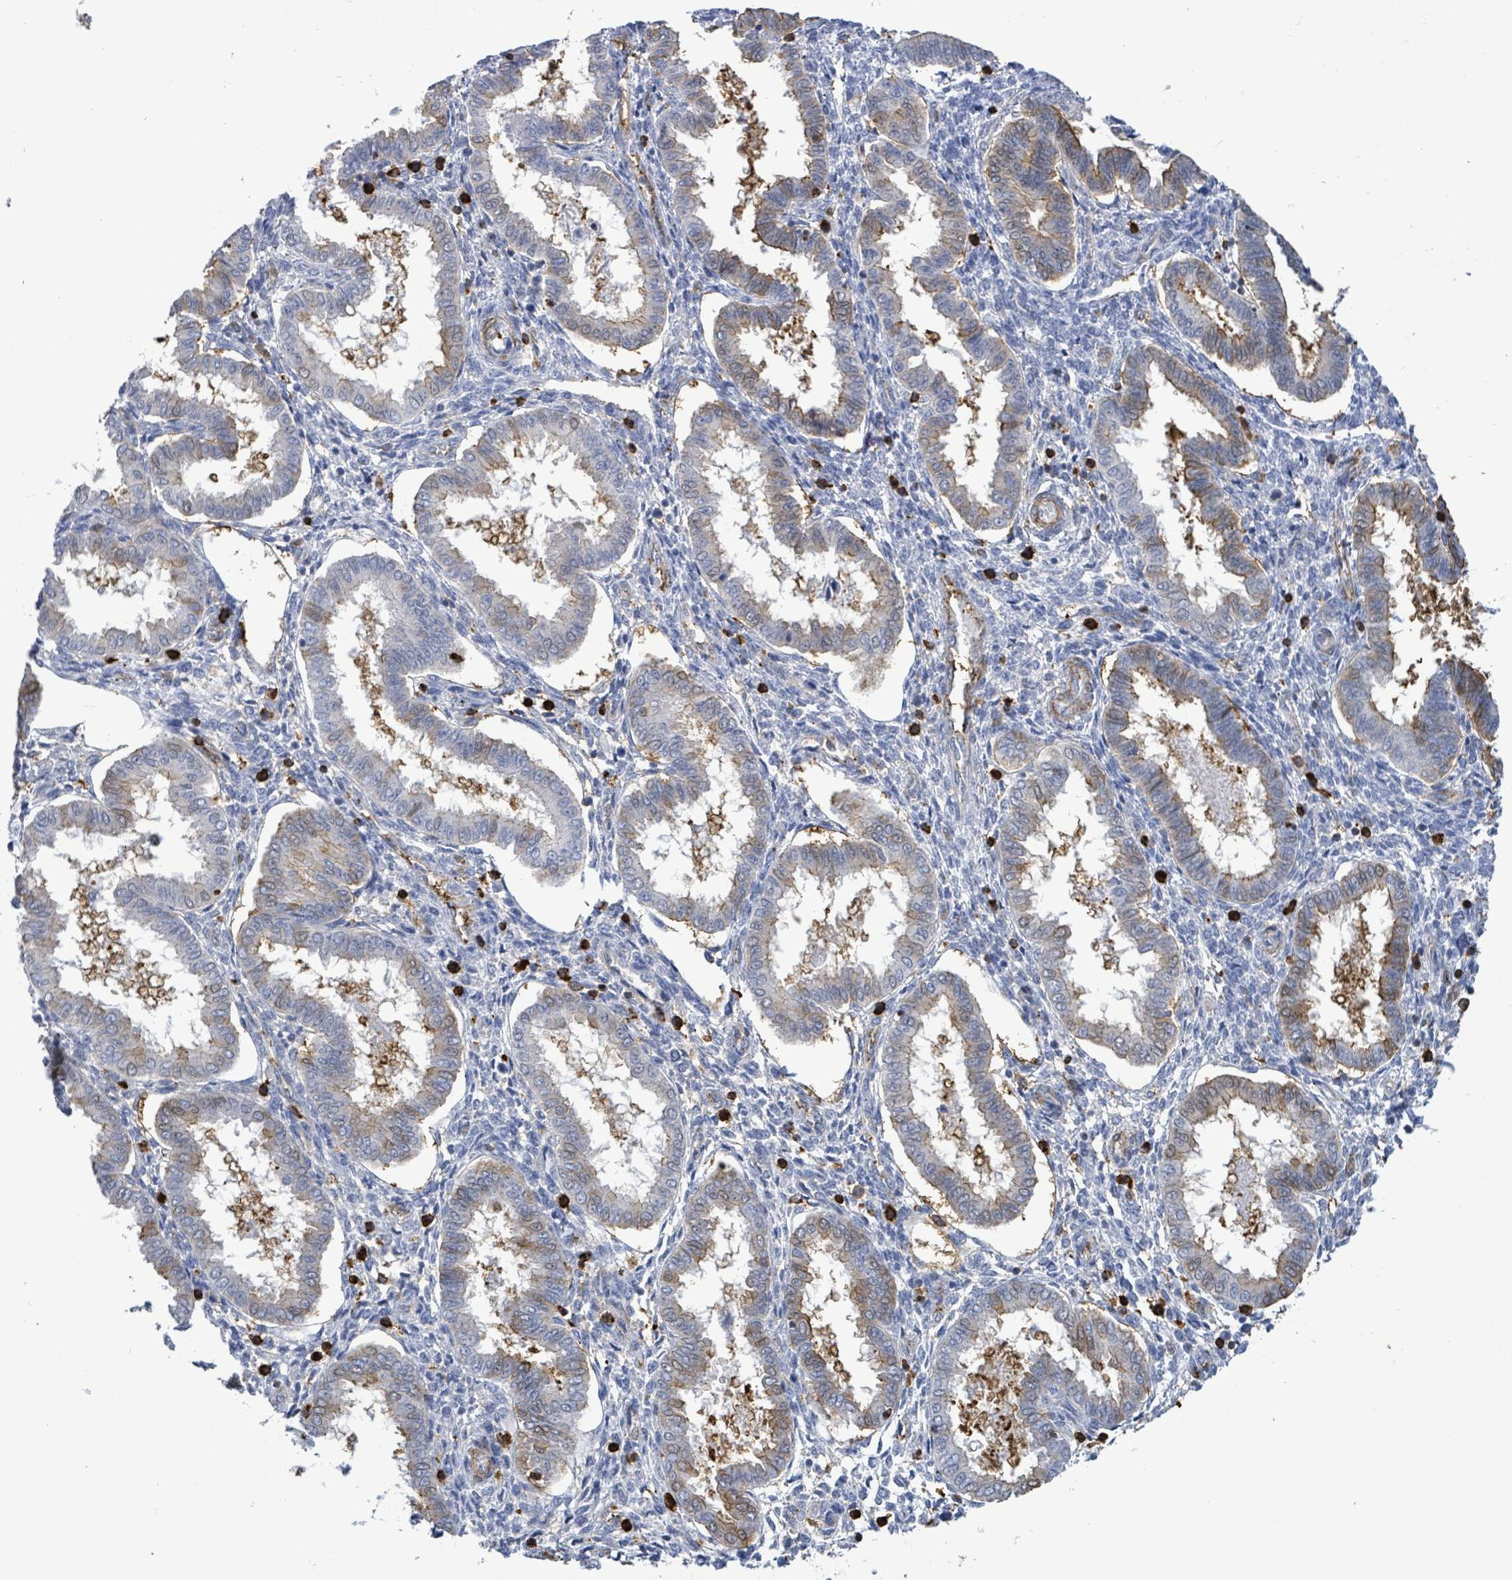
{"staining": {"intensity": "negative", "quantity": "none", "location": "none"}, "tissue": "endometrium", "cell_type": "Cells in endometrial stroma", "image_type": "normal", "snomed": [{"axis": "morphology", "description": "Normal tissue, NOS"}, {"axis": "topography", "description": "Endometrium"}], "caption": "Endometrium stained for a protein using IHC shows no positivity cells in endometrial stroma.", "gene": "PRKRIP1", "patient": {"sex": "female", "age": 24}}